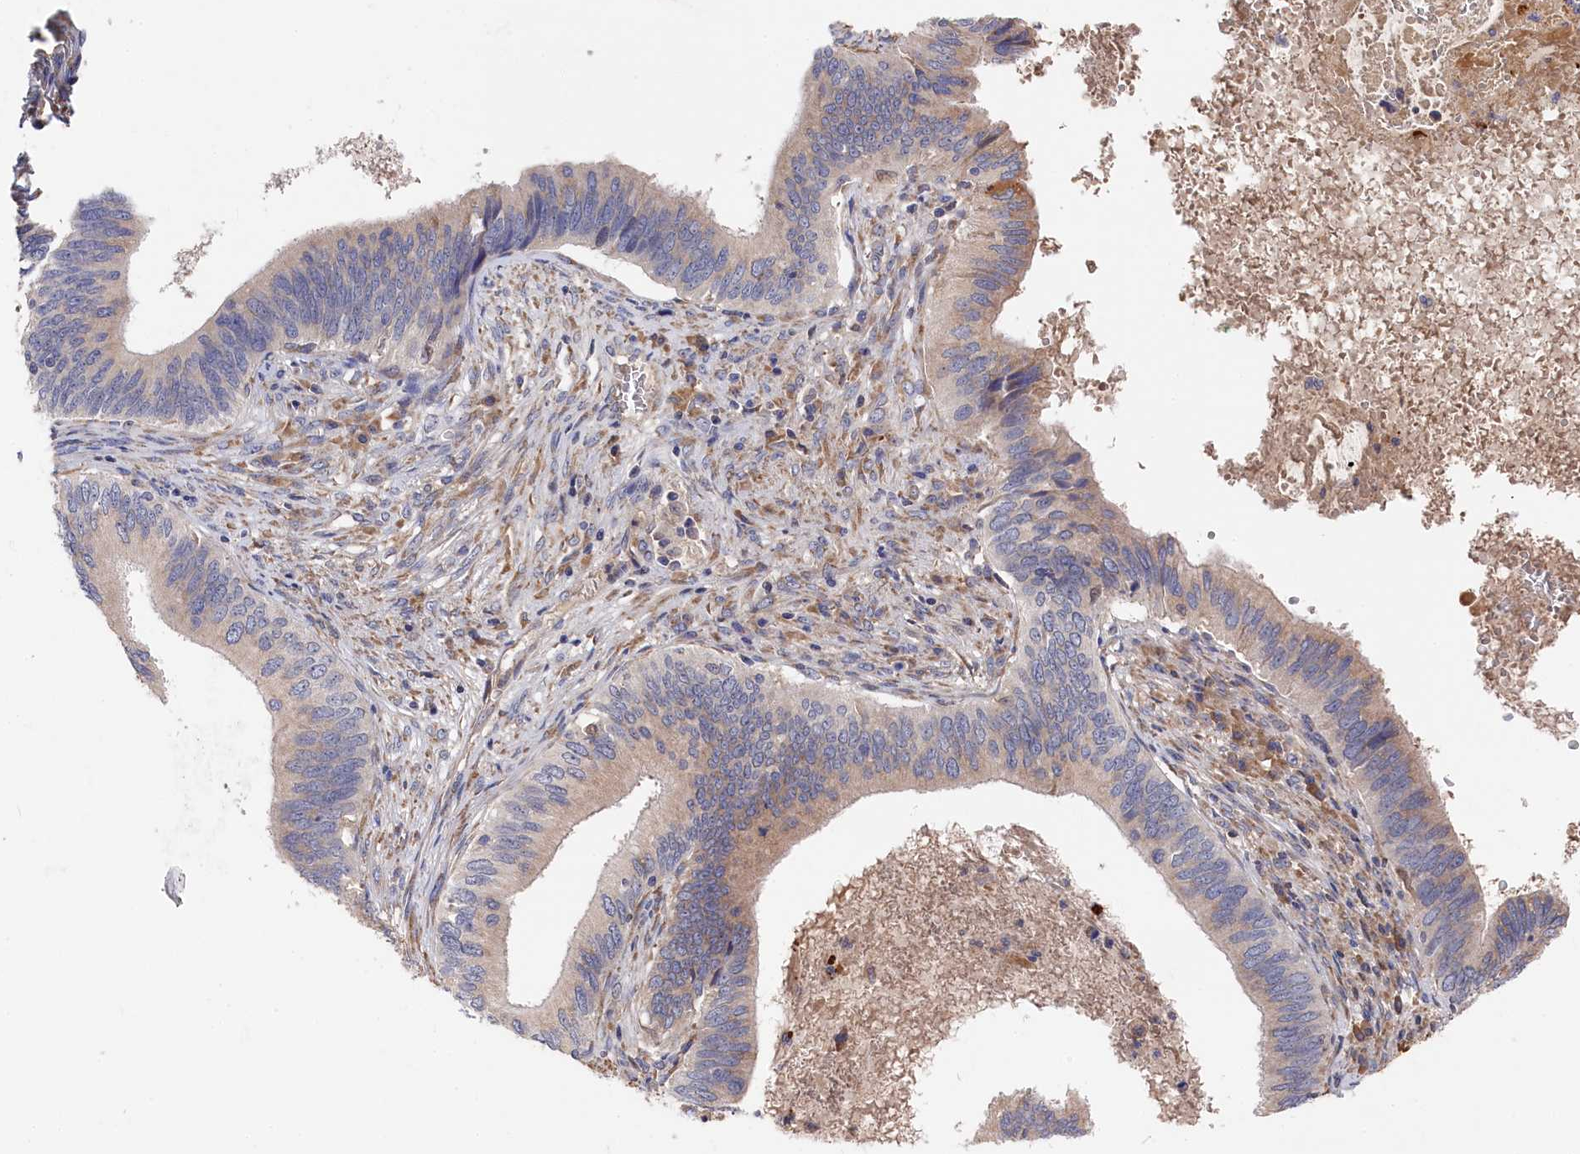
{"staining": {"intensity": "weak", "quantity": "25%-75%", "location": "cytoplasmic/membranous"}, "tissue": "cervical cancer", "cell_type": "Tumor cells", "image_type": "cancer", "snomed": [{"axis": "morphology", "description": "Adenocarcinoma, NOS"}, {"axis": "topography", "description": "Cervix"}], "caption": "Immunohistochemical staining of human cervical cancer (adenocarcinoma) shows weak cytoplasmic/membranous protein positivity in about 25%-75% of tumor cells.", "gene": "CYB5D2", "patient": {"sex": "female", "age": 42}}